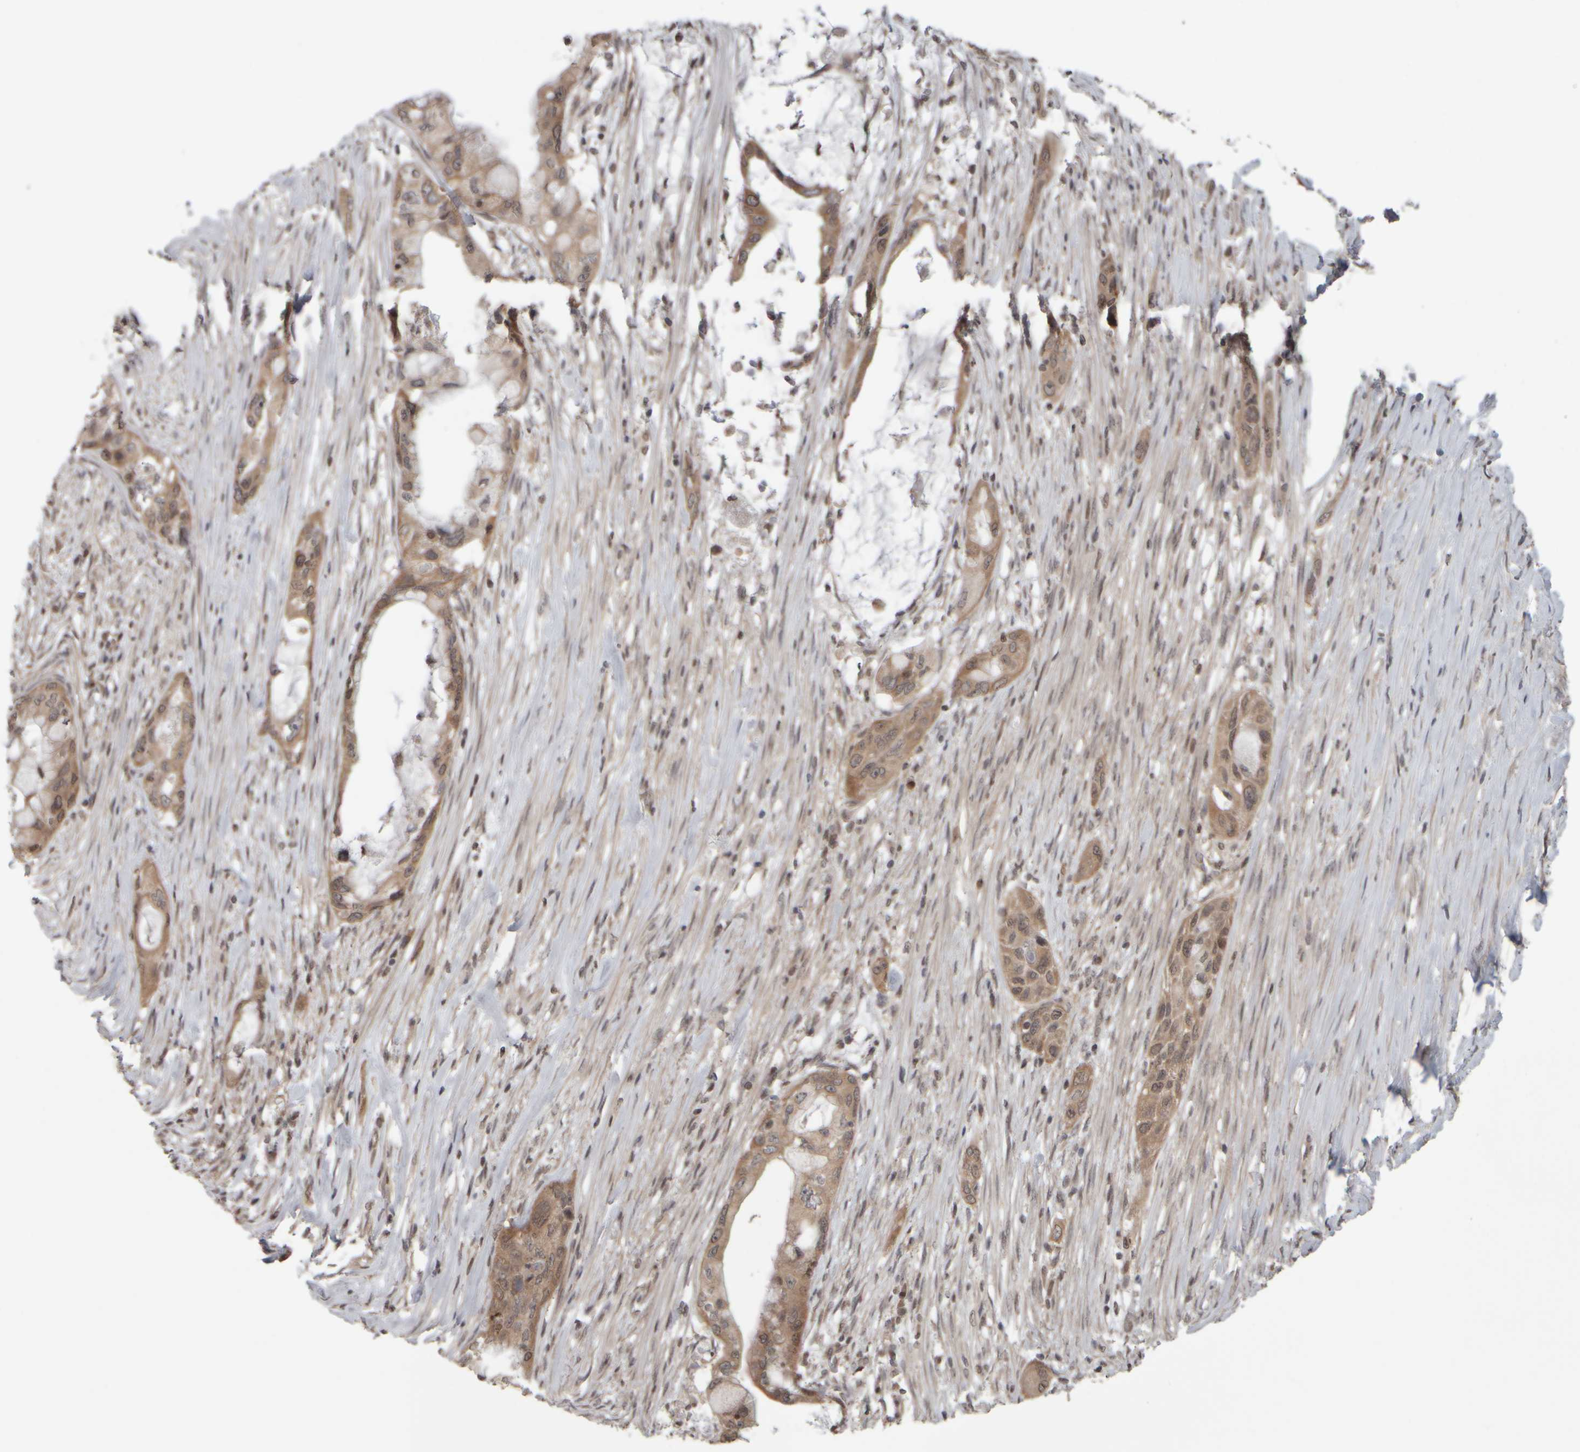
{"staining": {"intensity": "moderate", "quantity": ">75%", "location": "cytoplasmic/membranous"}, "tissue": "pancreatic cancer", "cell_type": "Tumor cells", "image_type": "cancer", "snomed": [{"axis": "morphology", "description": "Adenocarcinoma, NOS"}, {"axis": "topography", "description": "Pancreas"}], "caption": "Moderate cytoplasmic/membranous protein positivity is present in approximately >75% of tumor cells in pancreatic cancer. The staining was performed using DAB to visualize the protein expression in brown, while the nuclei were stained in blue with hematoxylin (Magnification: 20x).", "gene": "CWC27", "patient": {"sex": "male", "age": 53}}